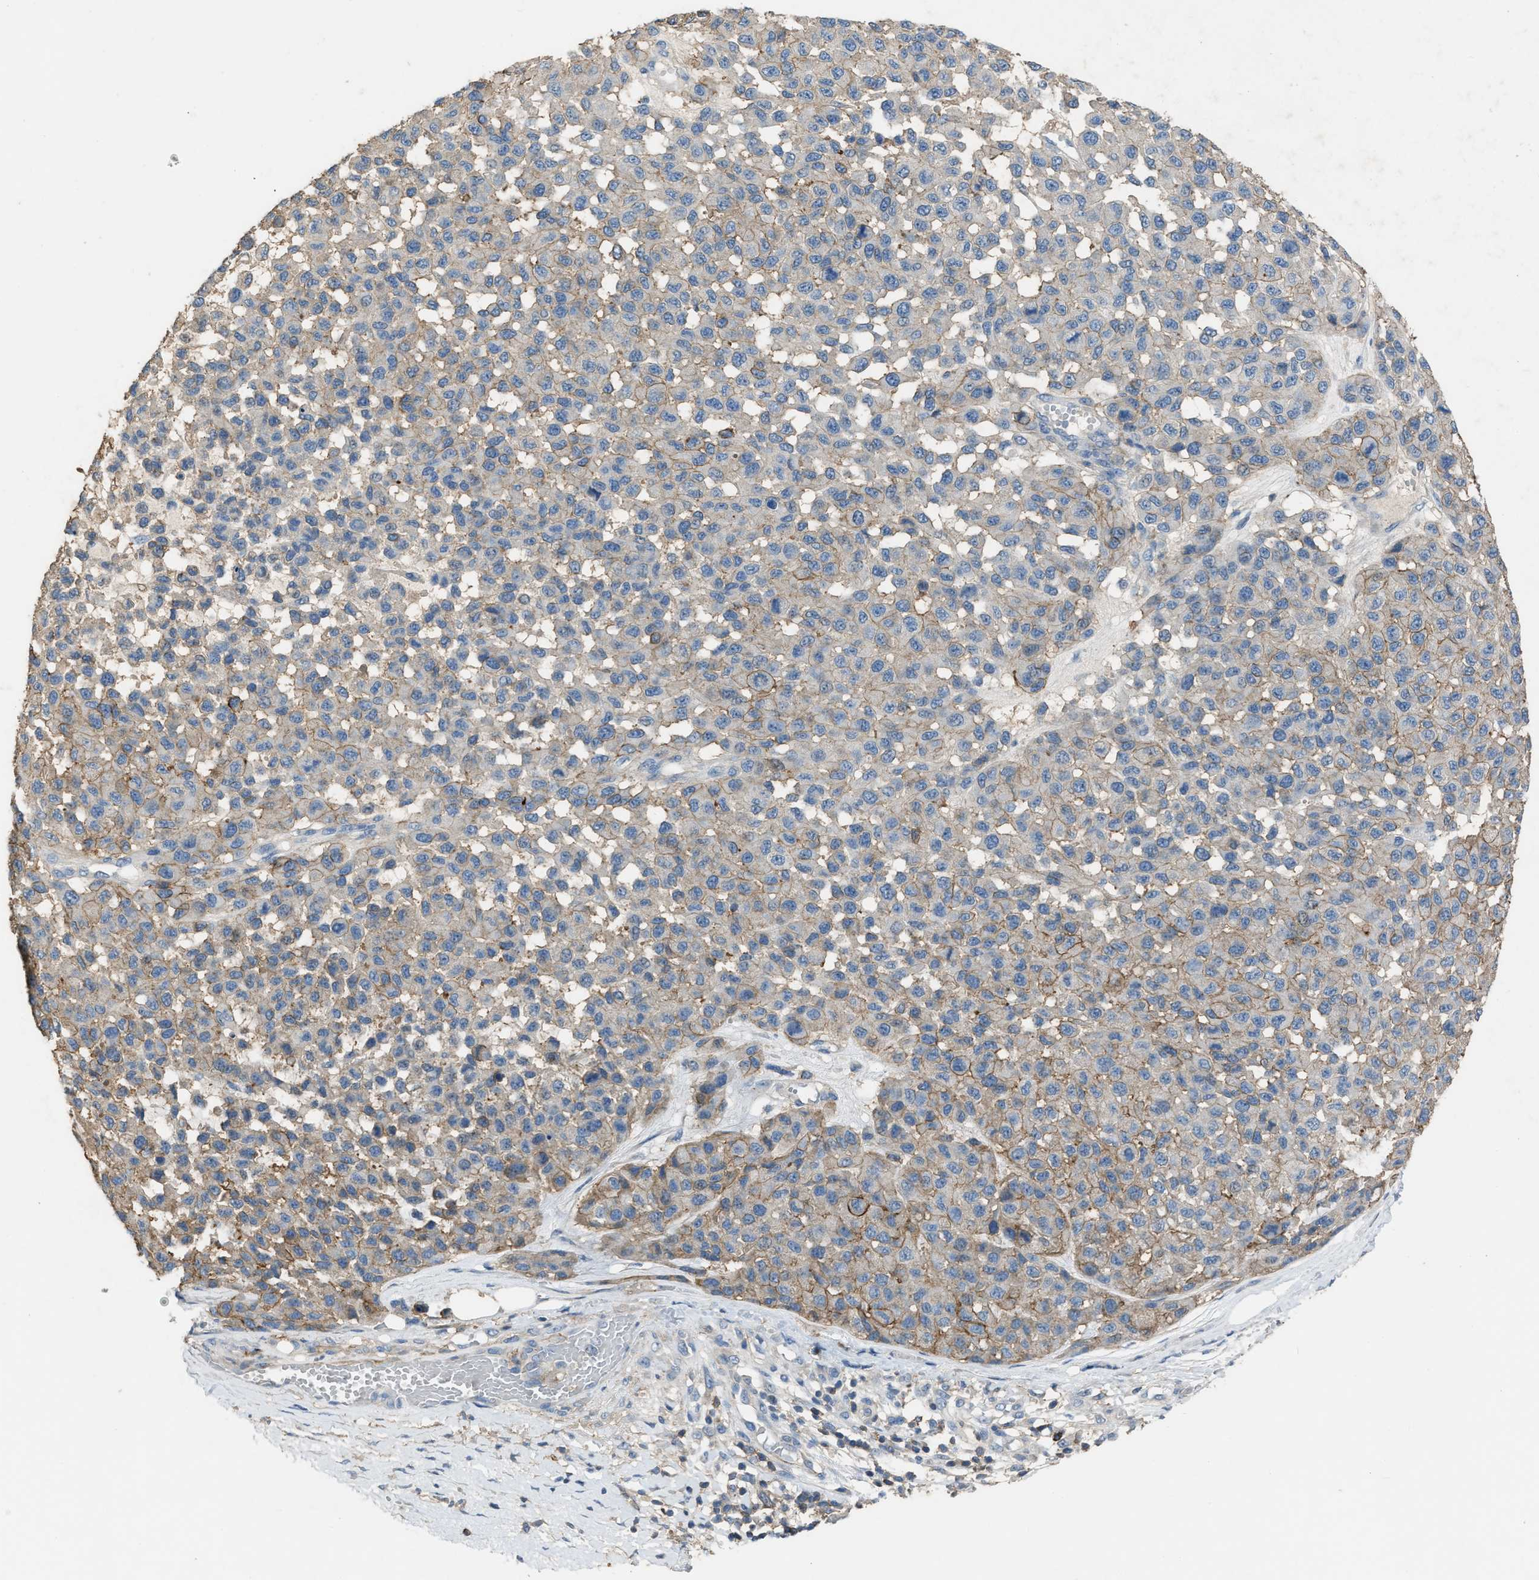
{"staining": {"intensity": "weak", "quantity": "25%-75%", "location": "cytoplasmic/membranous"}, "tissue": "melanoma", "cell_type": "Tumor cells", "image_type": "cancer", "snomed": [{"axis": "morphology", "description": "Malignant melanoma, NOS"}, {"axis": "topography", "description": "Skin"}], "caption": "There is low levels of weak cytoplasmic/membranous positivity in tumor cells of melanoma, as demonstrated by immunohistochemical staining (brown color).", "gene": "OR51E1", "patient": {"sex": "male", "age": 62}}